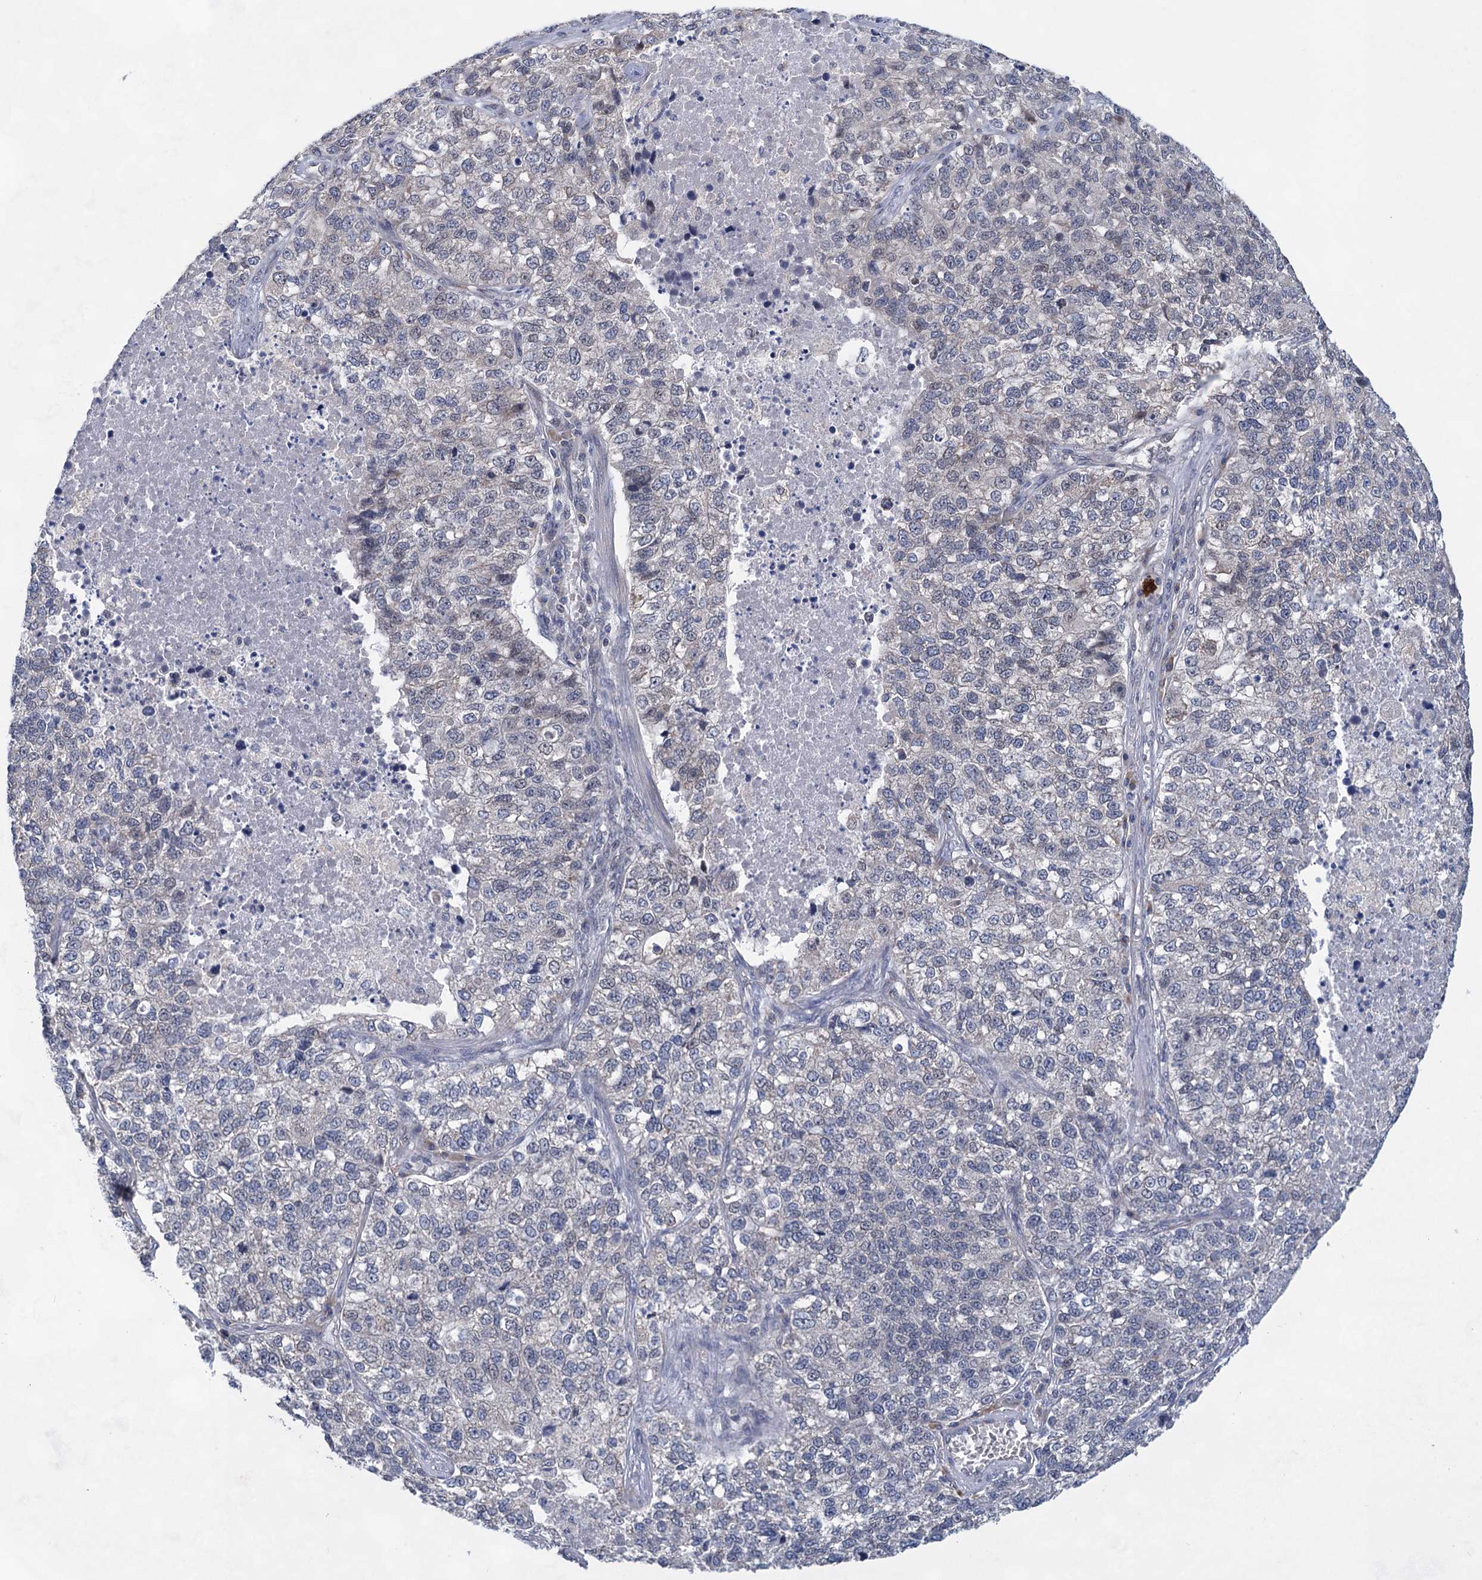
{"staining": {"intensity": "negative", "quantity": "none", "location": "none"}, "tissue": "lung cancer", "cell_type": "Tumor cells", "image_type": "cancer", "snomed": [{"axis": "morphology", "description": "Adenocarcinoma, NOS"}, {"axis": "topography", "description": "Lung"}], "caption": "Tumor cells are negative for brown protein staining in lung cancer.", "gene": "TTC17", "patient": {"sex": "male", "age": 49}}